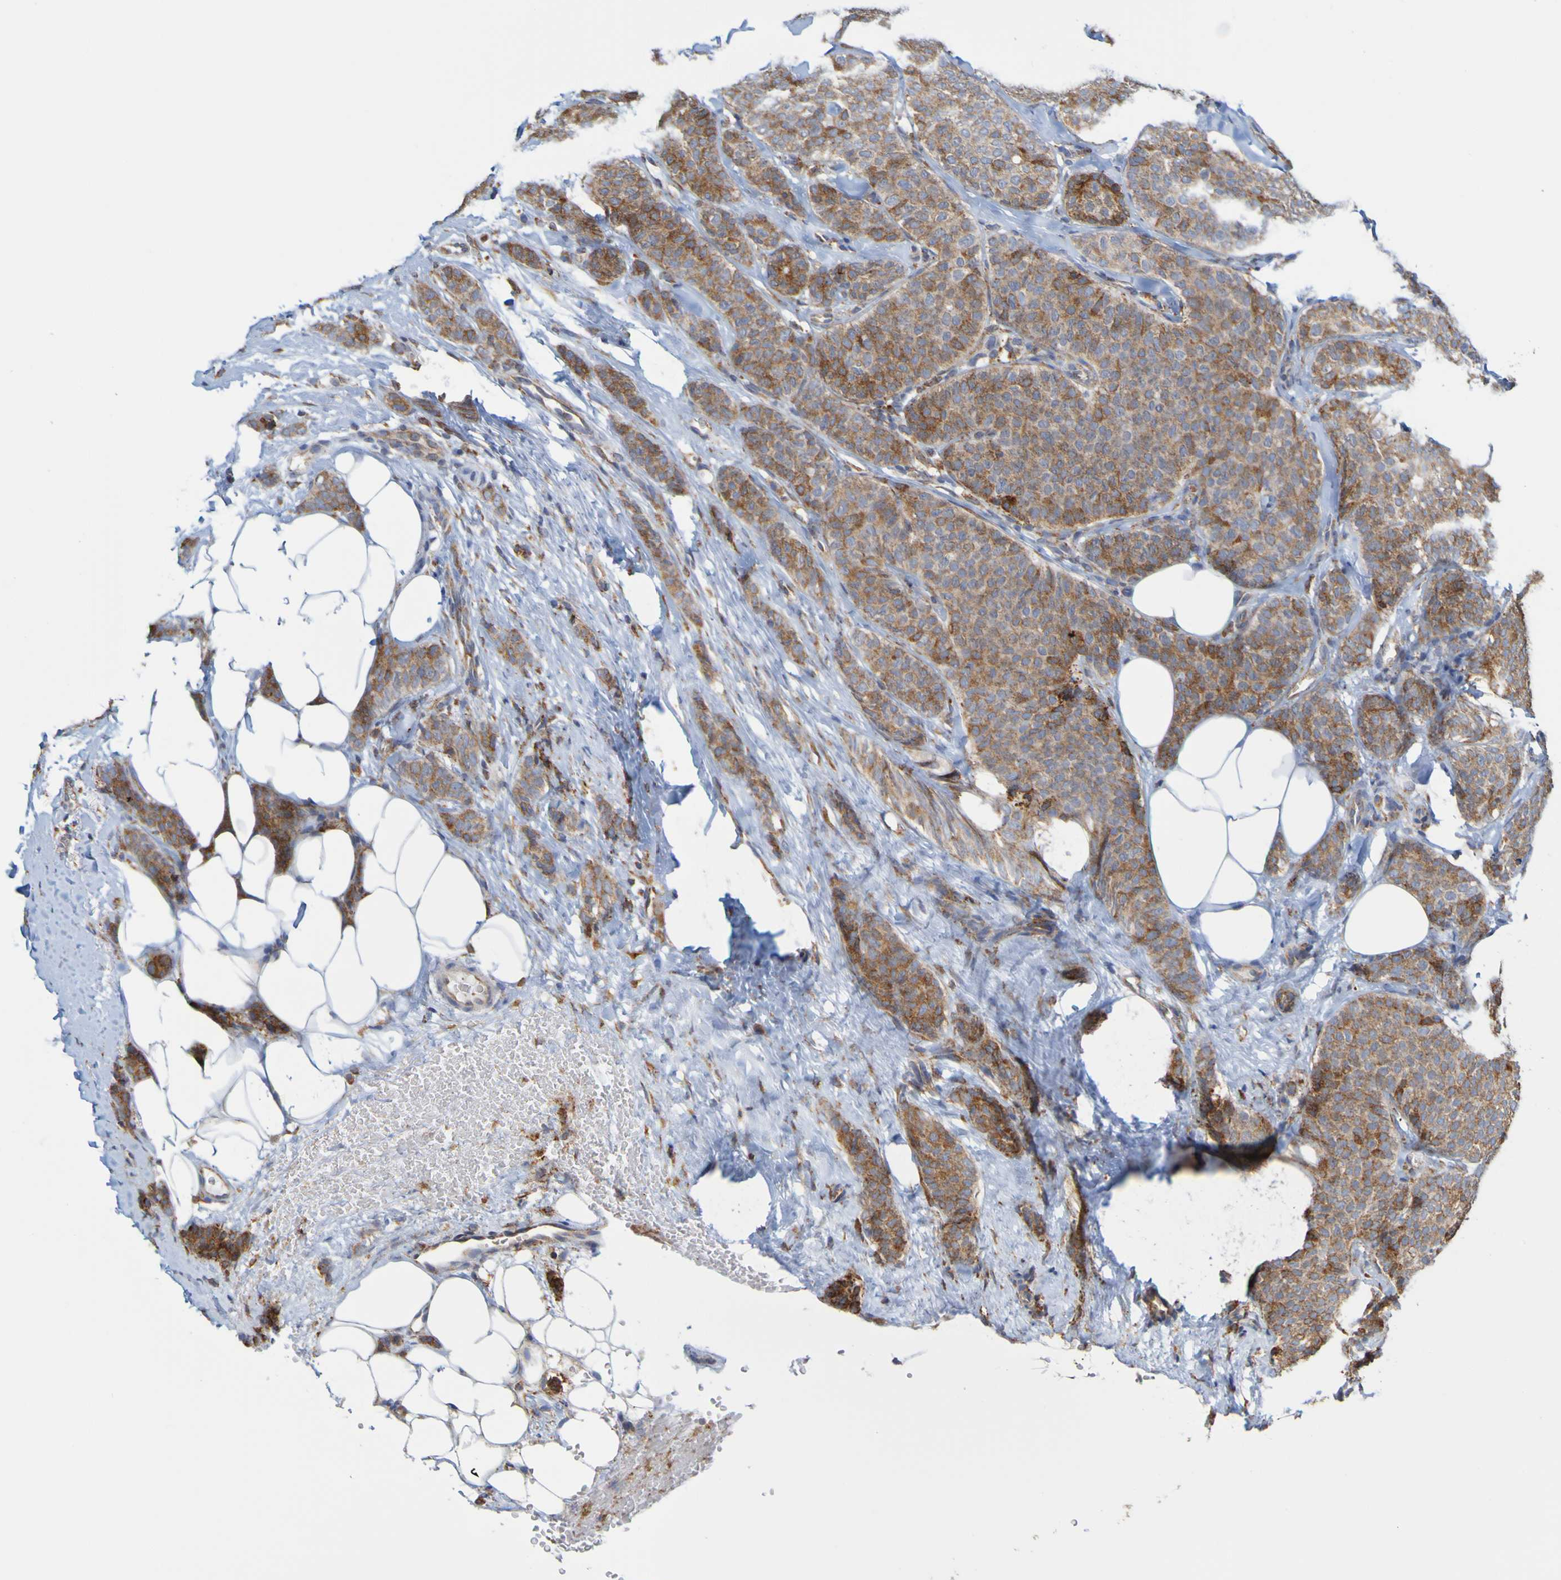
{"staining": {"intensity": "moderate", "quantity": ">75%", "location": "cytoplasmic/membranous"}, "tissue": "breast cancer", "cell_type": "Tumor cells", "image_type": "cancer", "snomed": [{"axis": "morphology", "description": "Lobular carcinoma"}, {"axis": "topography", "description": "Skin"}, {"axis": "topography", "description": "Breast"}], "caption": "Immunohistochemistry (IHC) image of neoplastic tissue: breast cancer stained using IHC shows medium levels of moderate protein expression localized specifically in the cytoplasmic/membranous of tumor cells, appearing as a cytoplasmic/membranous brown color.", "gene": "PDIA3", "patient": {"sex": "female", "age": 46}}